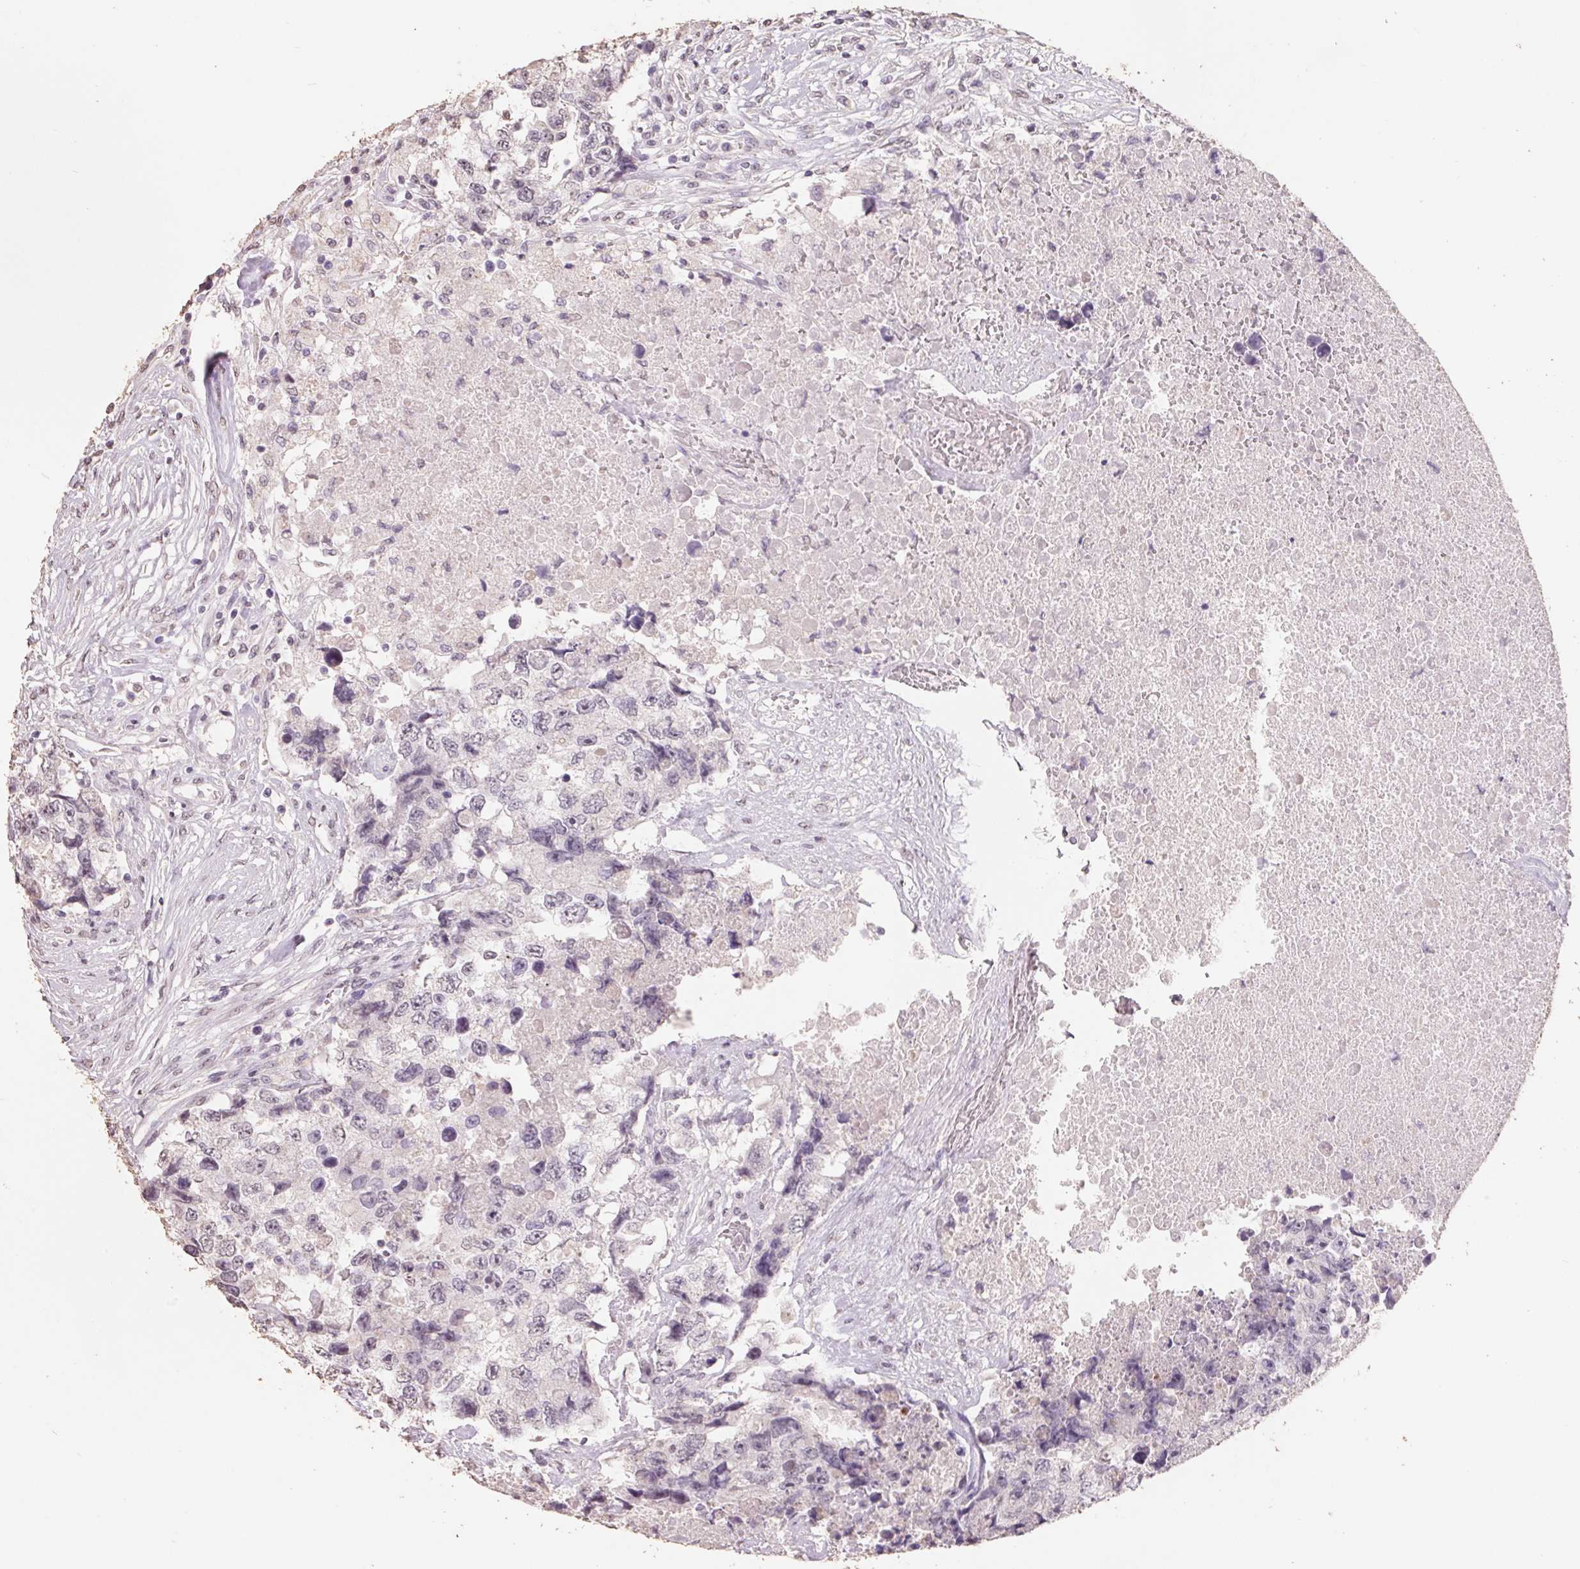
{"staining": {"intensity": "negative", "quantity": "none", "location": "none"}, "tissue": "testis cancer", "cell_type": "Tumor cells", "image_type": "cancer", "snomed": [{"axis": "morphology", "description": "Carcinoma, Embryonal, NOS"}, {"axis": "topography", "description": "Testis"}], "caption": "Protein analysis of testis cancer (embryonal carcinoma) demonstrates no significant staining in tumor cells. (Stains: DAB (3,3'-diaminobenzidine) IHC with hematoxylin counter stain, Microscopy: brightfield microscopy at high magnification).", "gene": "FTCD", "patient": {"sex": "male", "age": 24}}